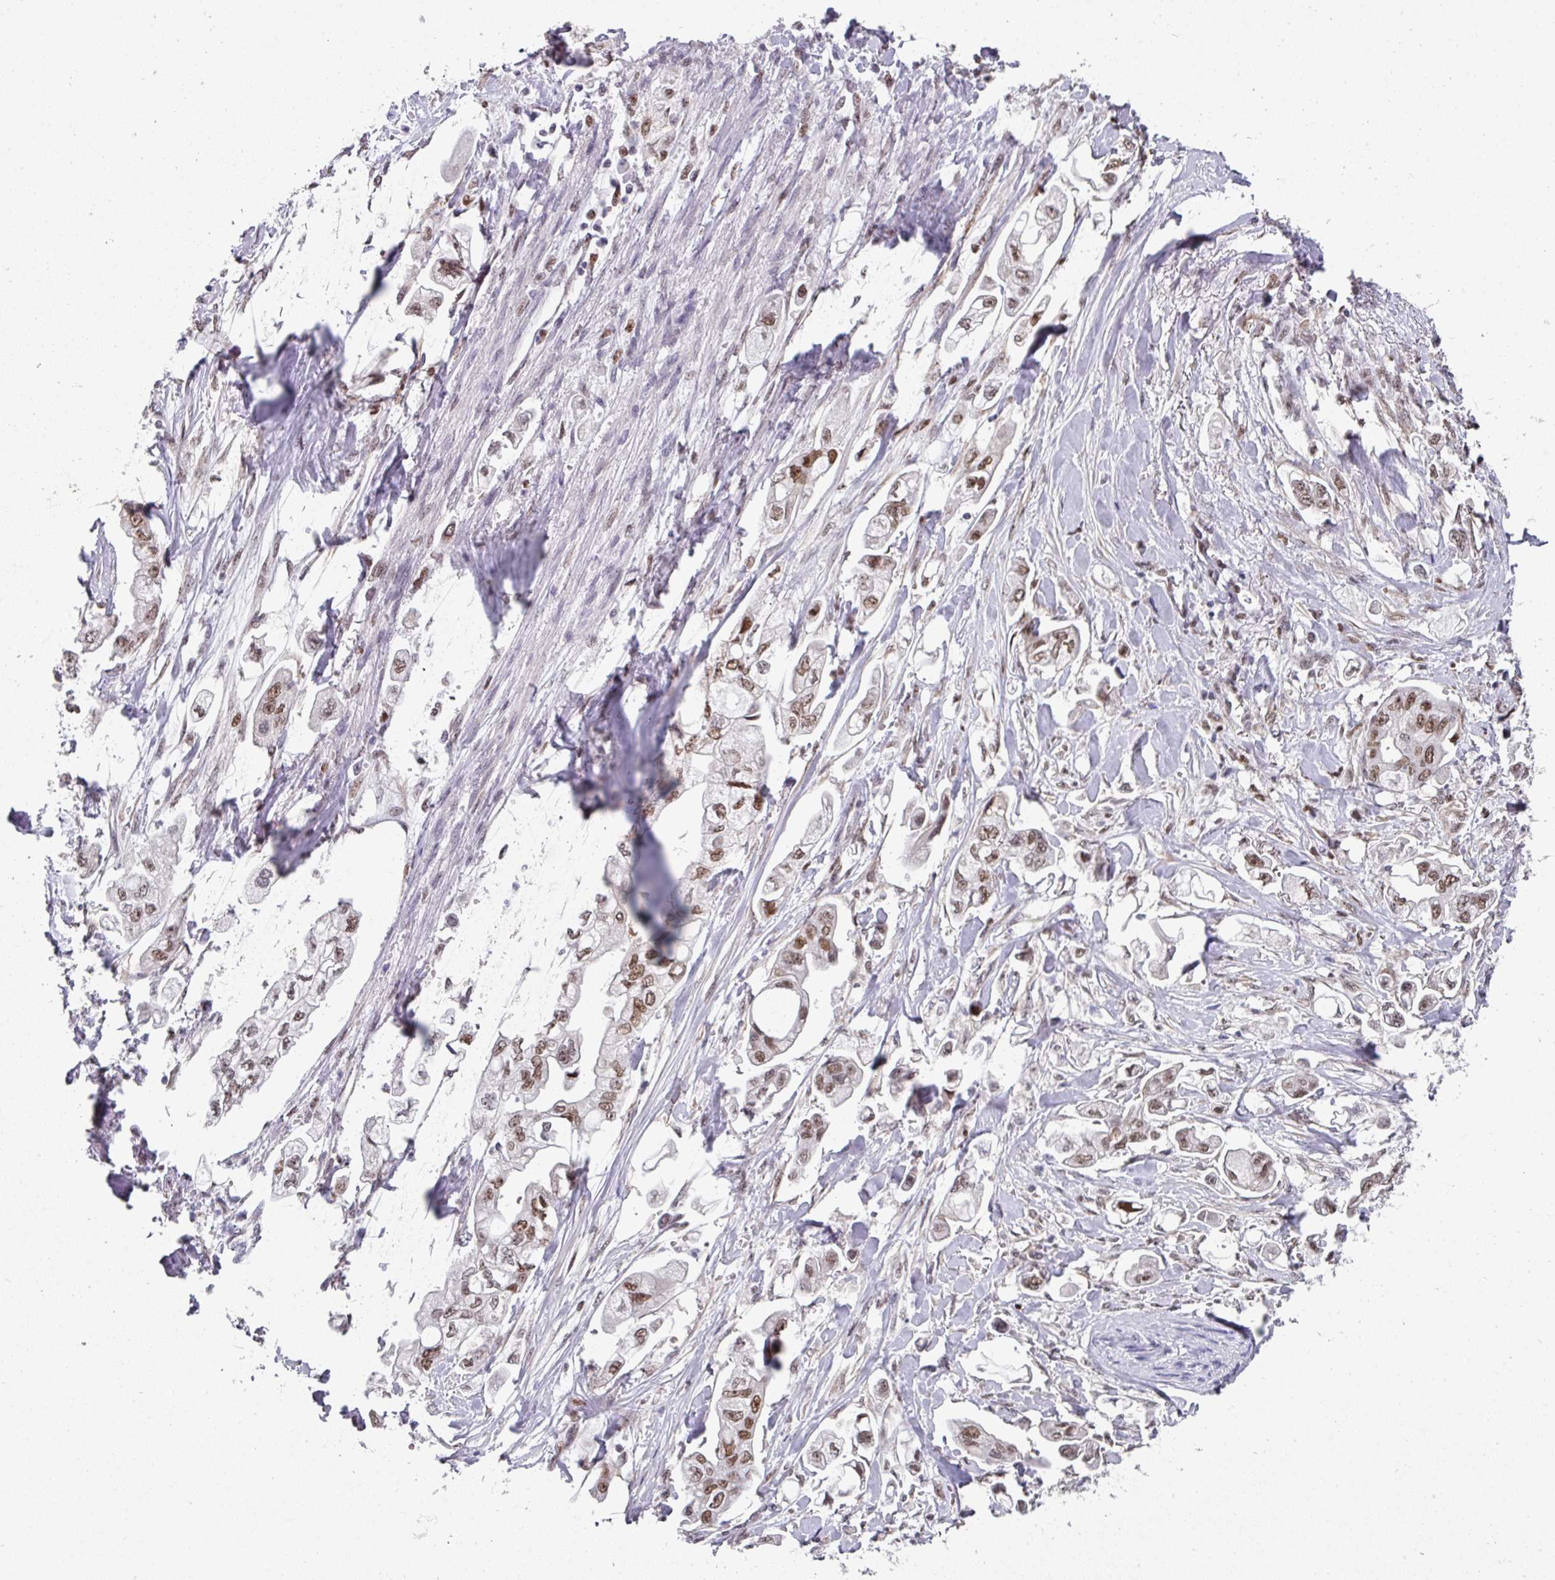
{"staining": {"intensity": "moderate", "quantity": ">75%", "location": "nuclear"}, "tissue": "stomach cancer", "cell_type": "Tumor cells", "image_type": "cancer", "snomed": [{"axis": "morphology", "description": "Adenocarcinoma, NOS"}, {"axis": "topography", "description": "Stomach"}], "caption": "Stomach cancer stained with immunohistochemistry (IHC) demonstrates moderate nuclear positivity in approximately >75% of tumor cells.", "gene": "RAD50", "patient": {"sex": "male", "age": 62}}